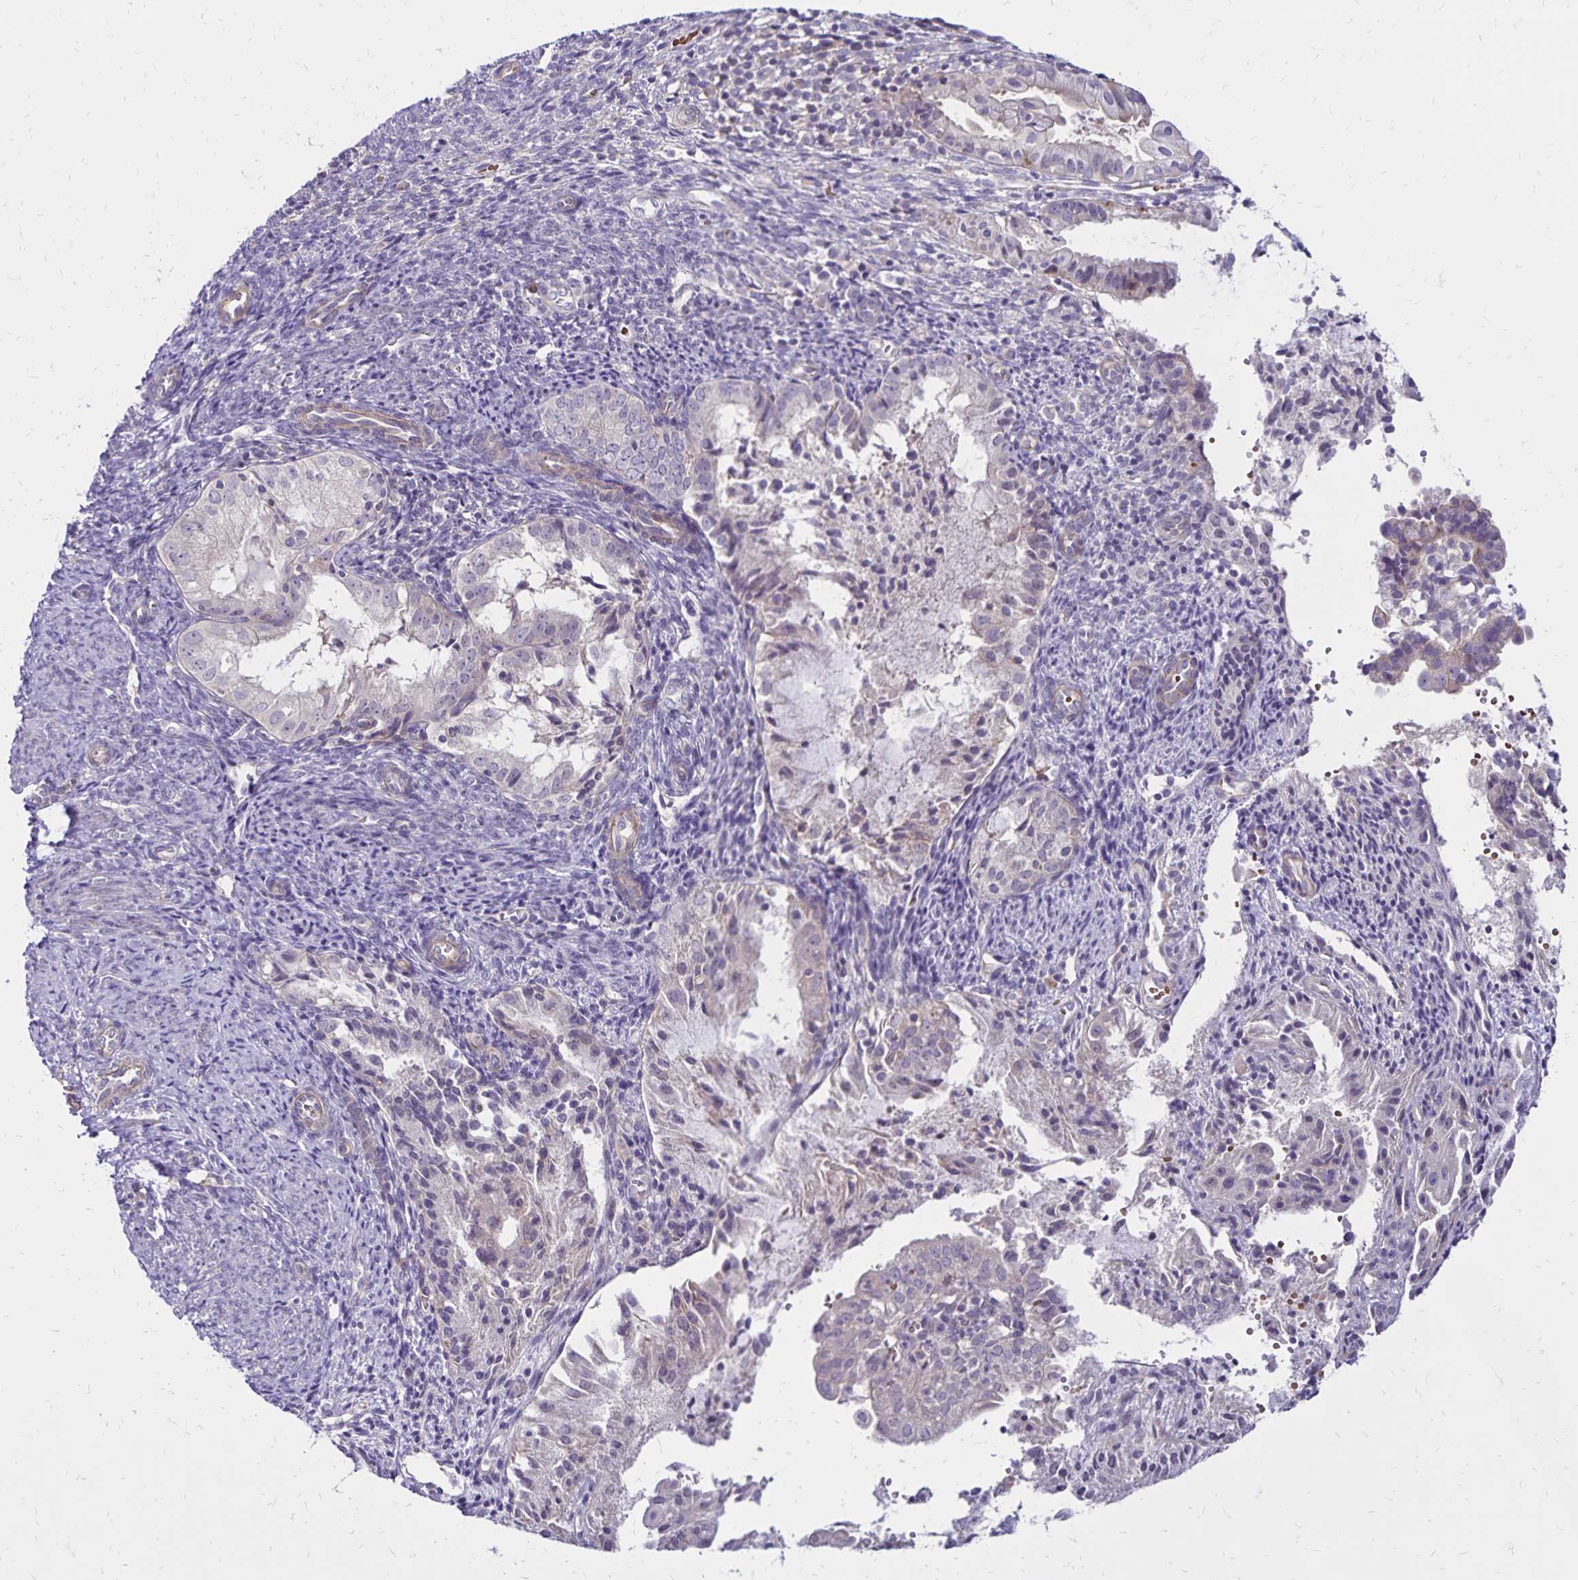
{"staining": {"intensity": "negative", "quantity": "none", "location": "none"}, "tissue": "endometrial cancer", "cell_type": "Tumor cells", "image_type": "cancer", "snomed": [{"axis": "morphology", "description": "Adenocarcinoma, NOS"}, {"axis": "topography", "description": "Endometrium"}], "caption": "The immunohistochemistry histopathology image has no significant positivity in tumor cells of endometrial cancer (adenocarcinoma) tissue.", "gene": "FSD1", "patient": {"sex": "female", "age": 55}}